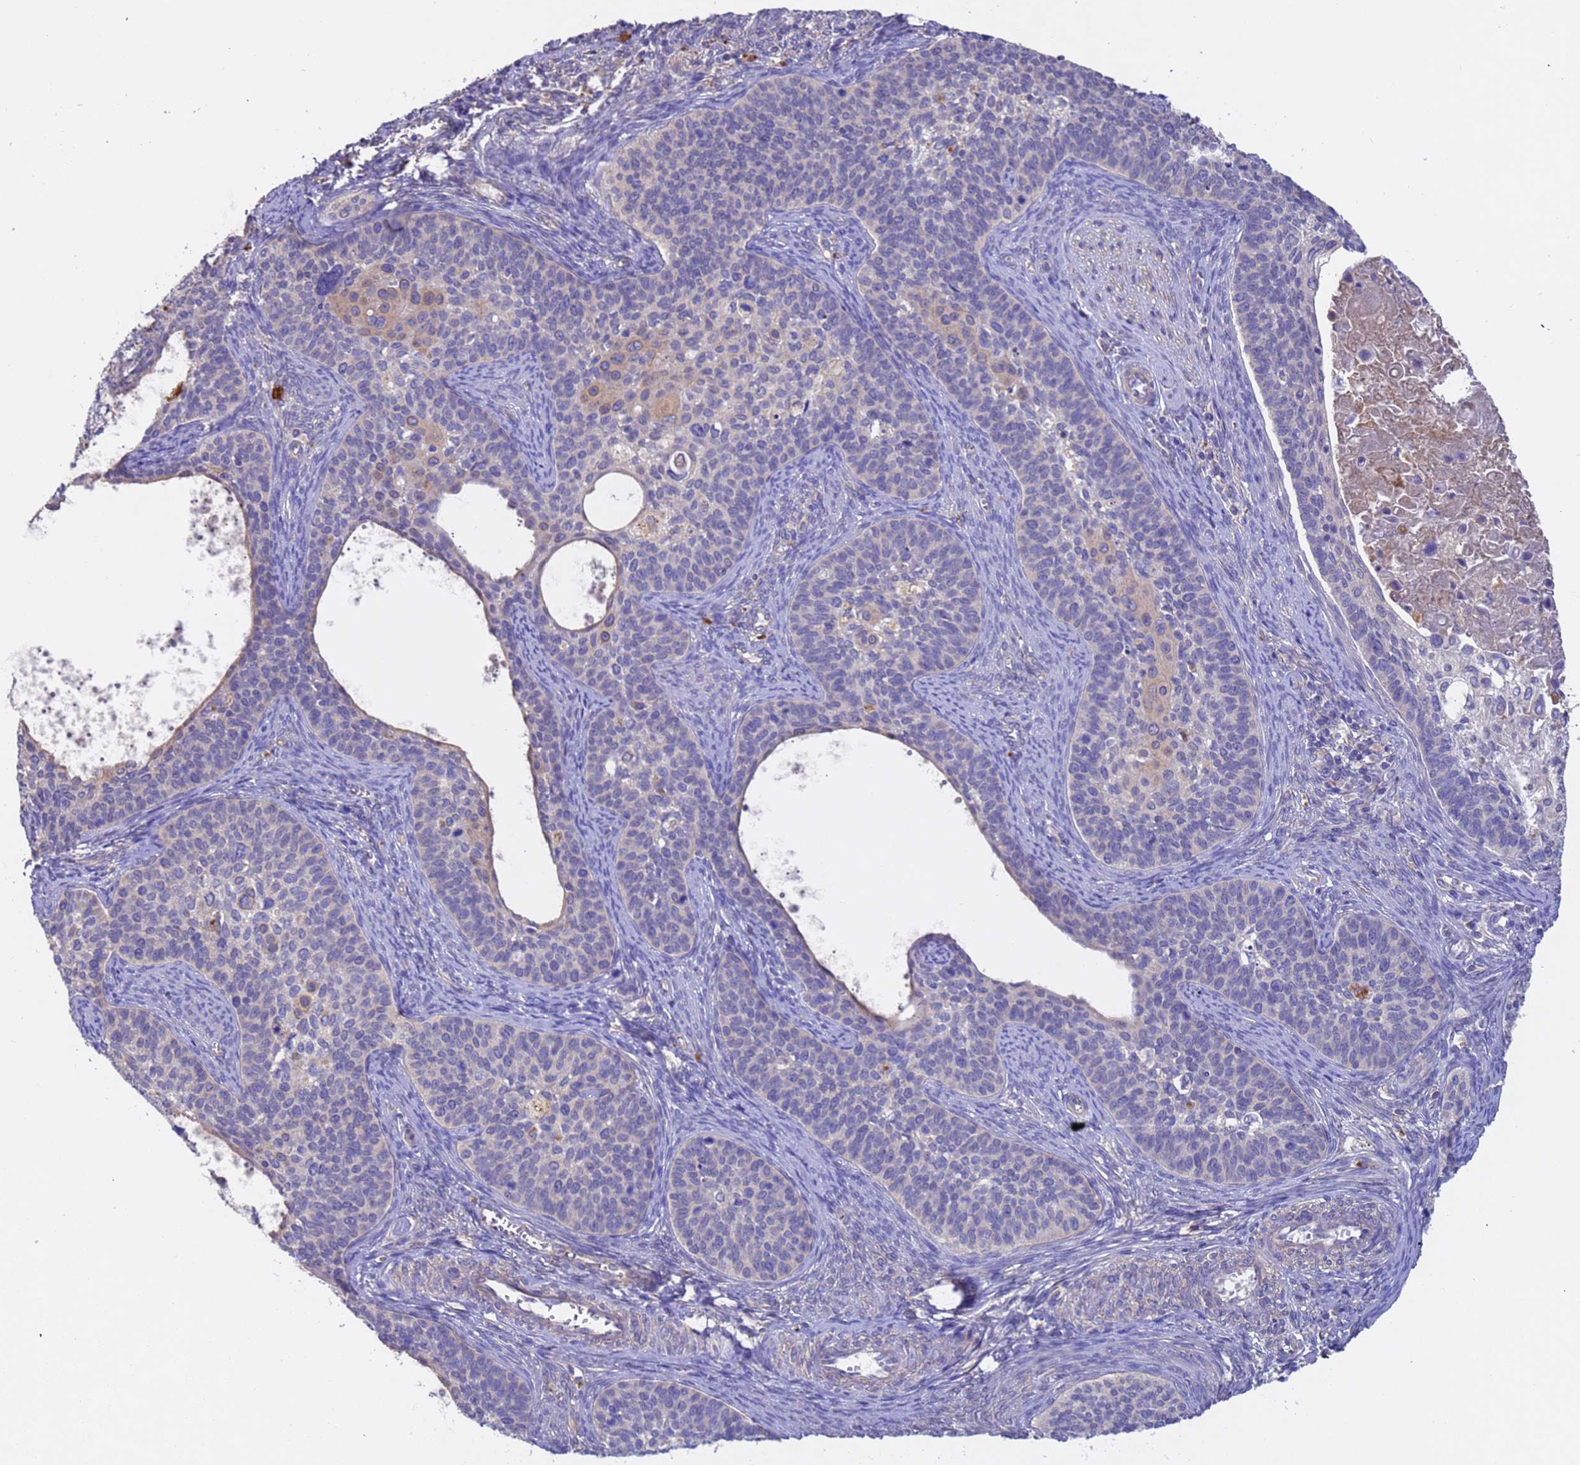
{"staining": {"intensity": "negative", "quantity": "none", "location": "none"}, "tissue": "cervical cancer", "cell_type": "Tumor cells", "image_type": "cancer", "snomed": [{"axis": "morphology", "description": "Squamous cell carcinoma, NOS"}, {"axis": "topography", "description": "Cervix"}], "caption": "Immunohistochemistry micrograph of neoplastic tissue: human cervical cancer stained with DAB (3,3'-diaminobenzidine) shows no significant protein positivity in tumor cells.", "gene": "SRL", "patient": {"sex": "female", "age": 33}}